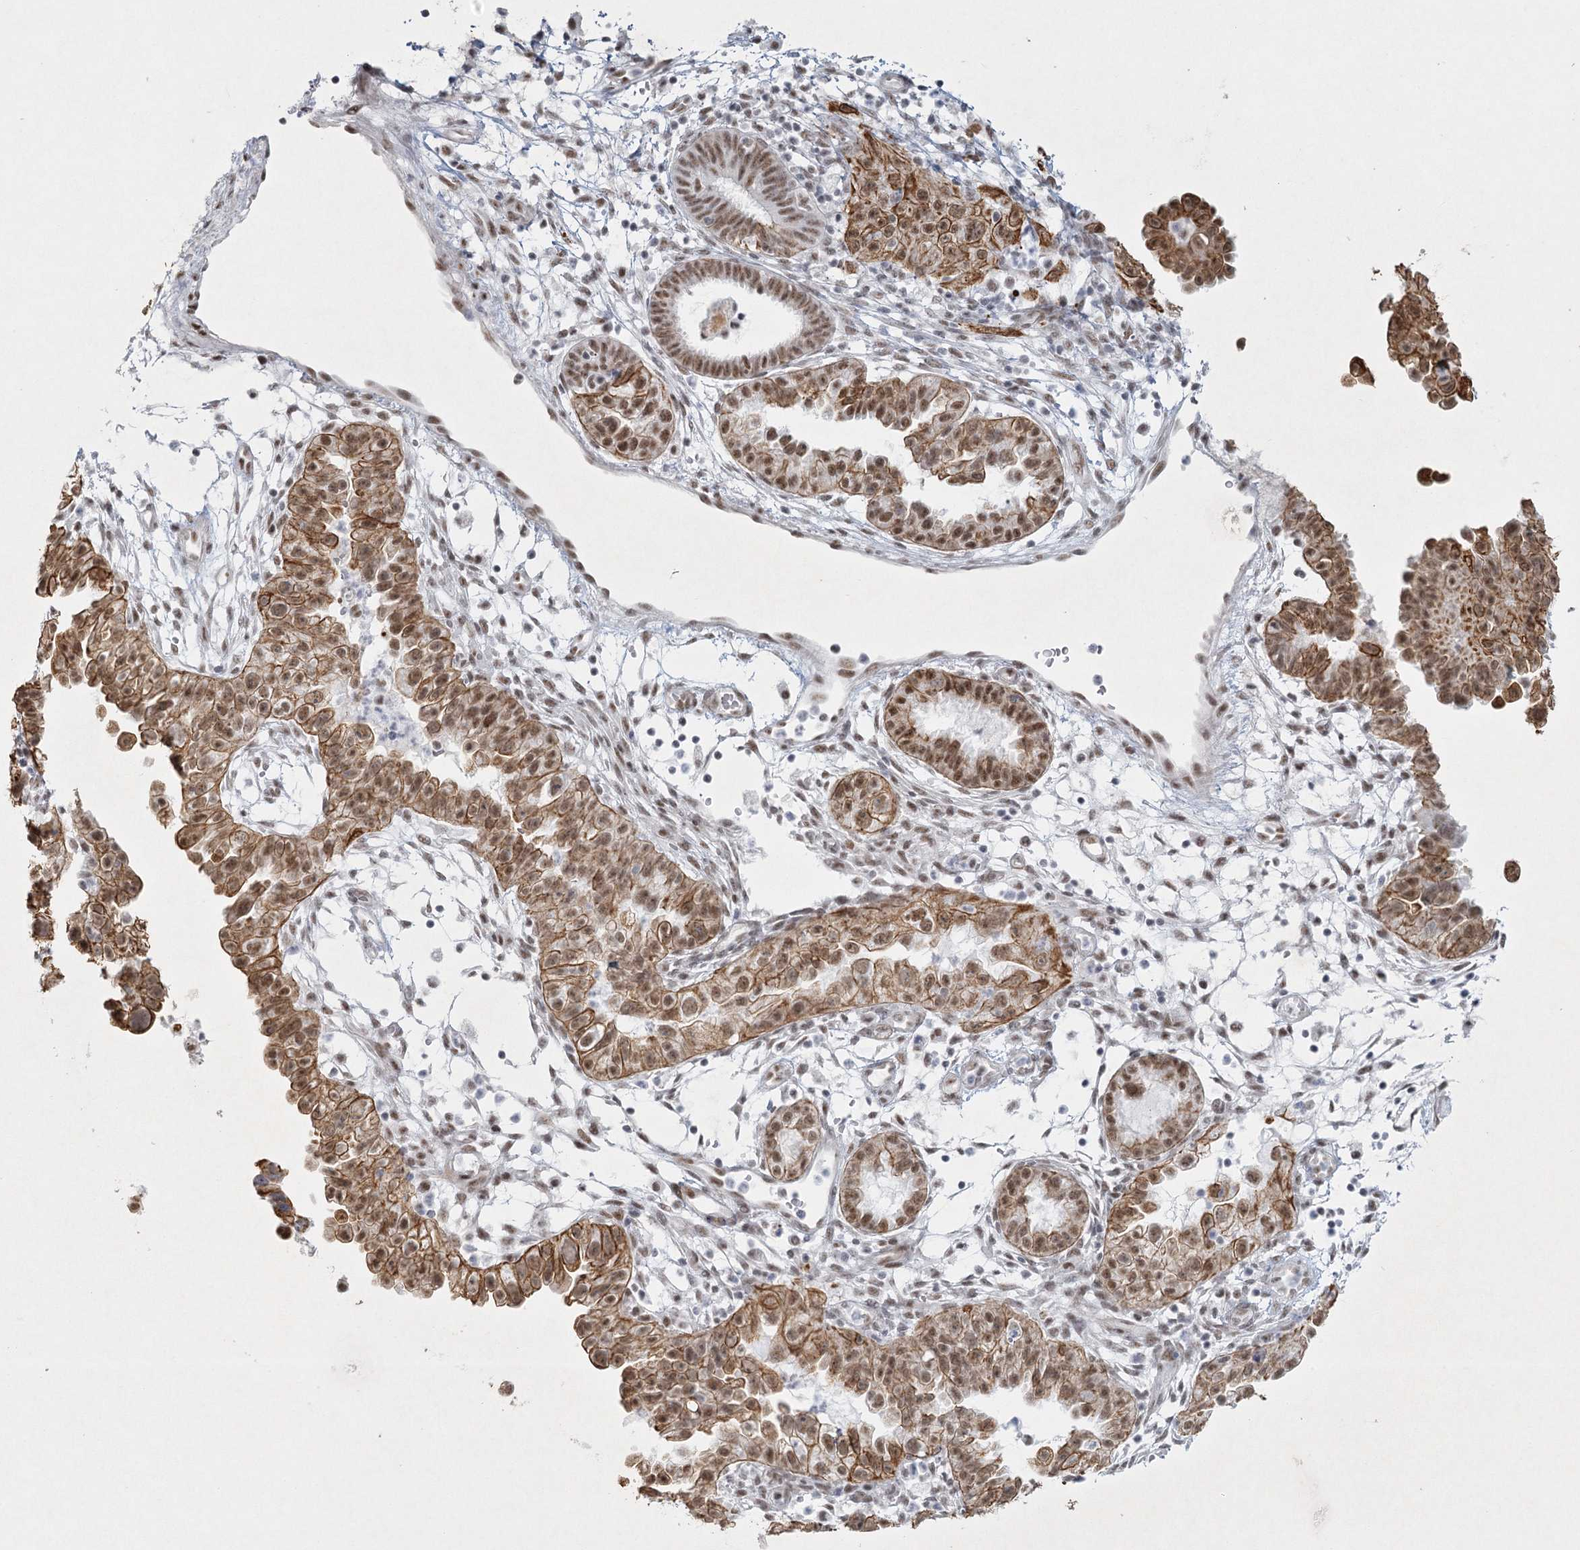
{"staining": {"intensity": "moderate", "quantity": ">75%", "location": "cytoplasmic/membranous,nuclear"}, "tissue": "endometrial cancer", "cell_type": "Tumor cells", "image_type": "cancer", "snomed": [{"axis": "morphology", "description": "Adenocarcinoma, NOS"}, {"axis": "topography", "description": "Endometrium"}], "caption": "Endometrial cancer tissue demonstrates moderate cytoplasmic/membranous and nuclear expression in approximately >75% of tumor cells The protein is stained brown, and the nuclei are stained in blue (DAB (3,3'-diaminobenzidine) IHC with brightfield microscopy, high magnification).", "gene": "U2SURP", "patient": {"sex": "female", "age": 85}}